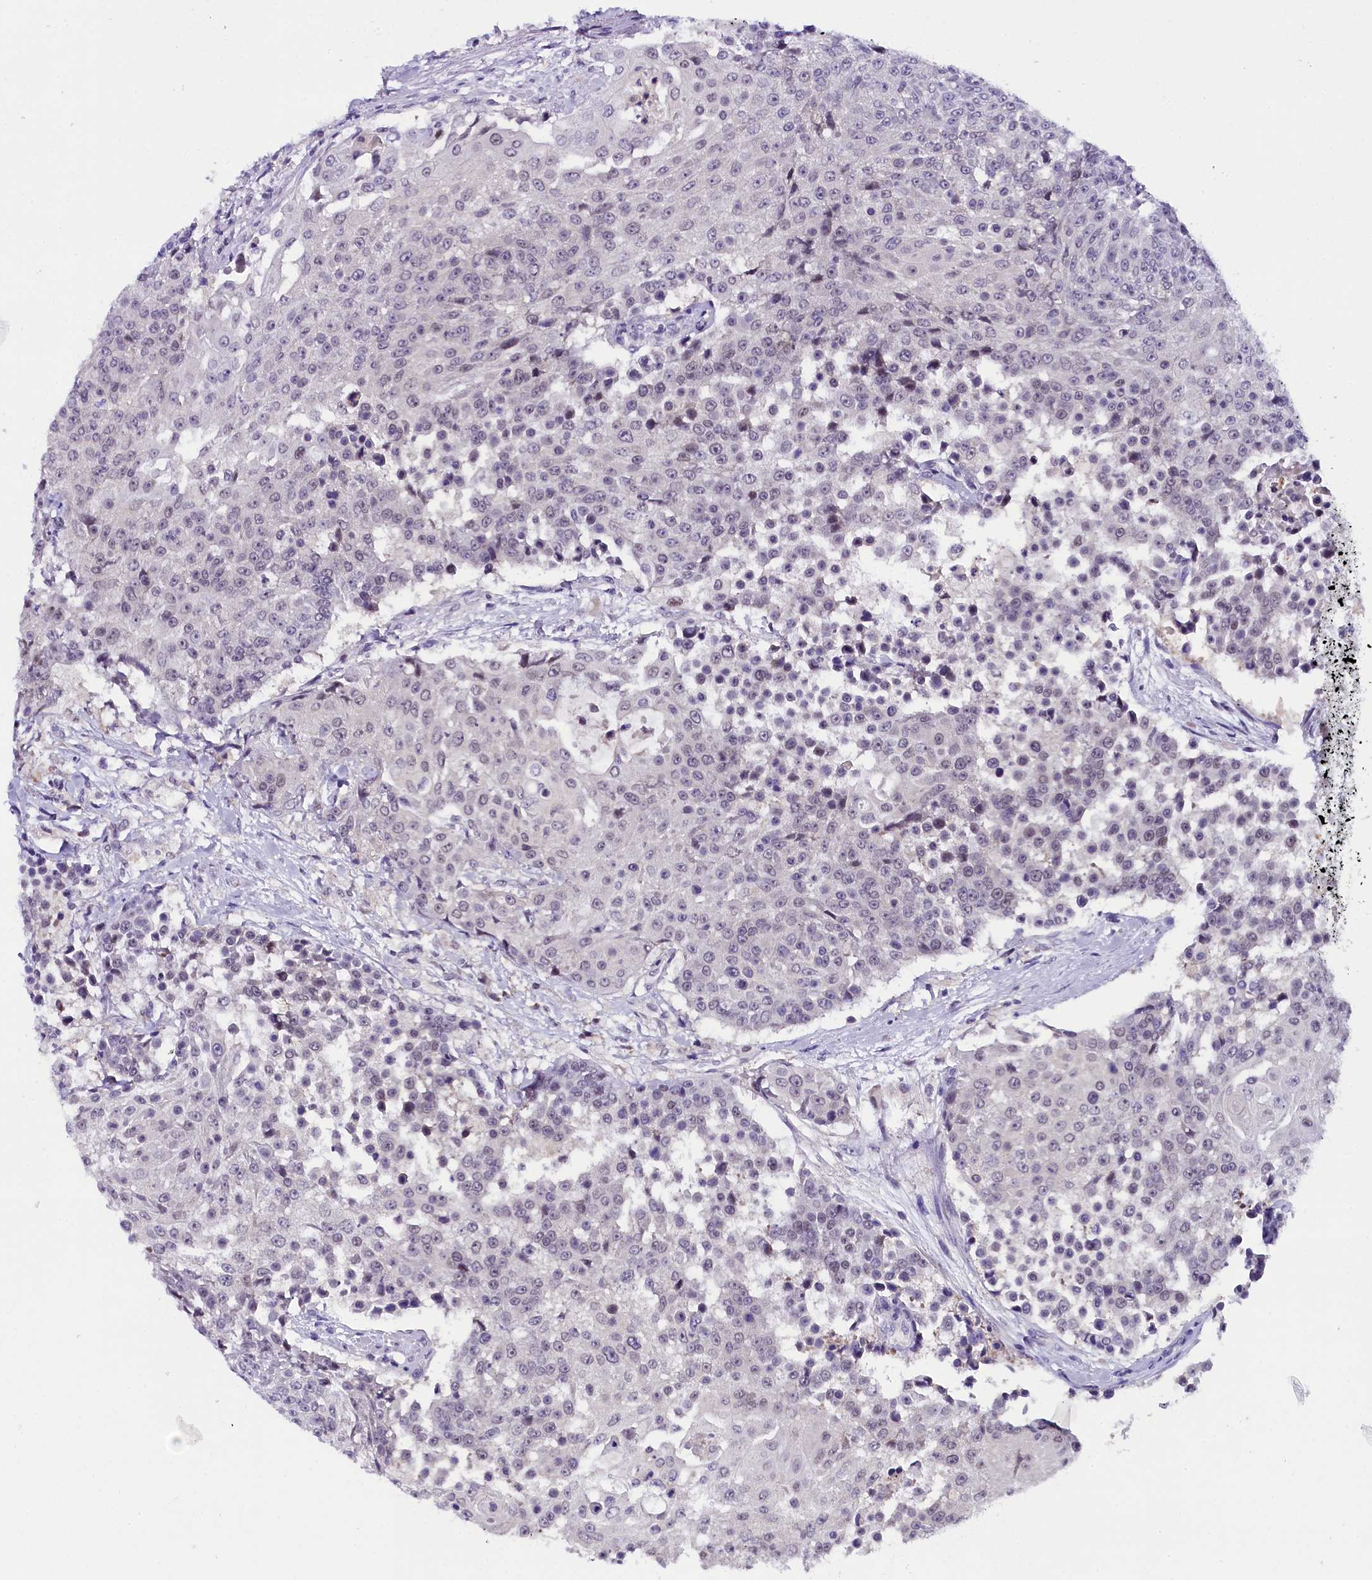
{"staining": {"intensity": "negative", "quantity": "none", "location": "none"}, "tissue": "urothelial cancer", "cell_type": "Tumor cells", "image_type": "cancer", "snomed": [{"axis": "morphology", "description": "Urothelial carcinoma, High grade"}, {"axis": "topography", "description": "Urinary bladder"}], "caption": "This is an immunohistochemistry micrograph of urothelial carcinoma (high-grade). There is no positivity in tumor cells.", "gene": "IQCN", "patient": {"sex": "female", "age": 63}}